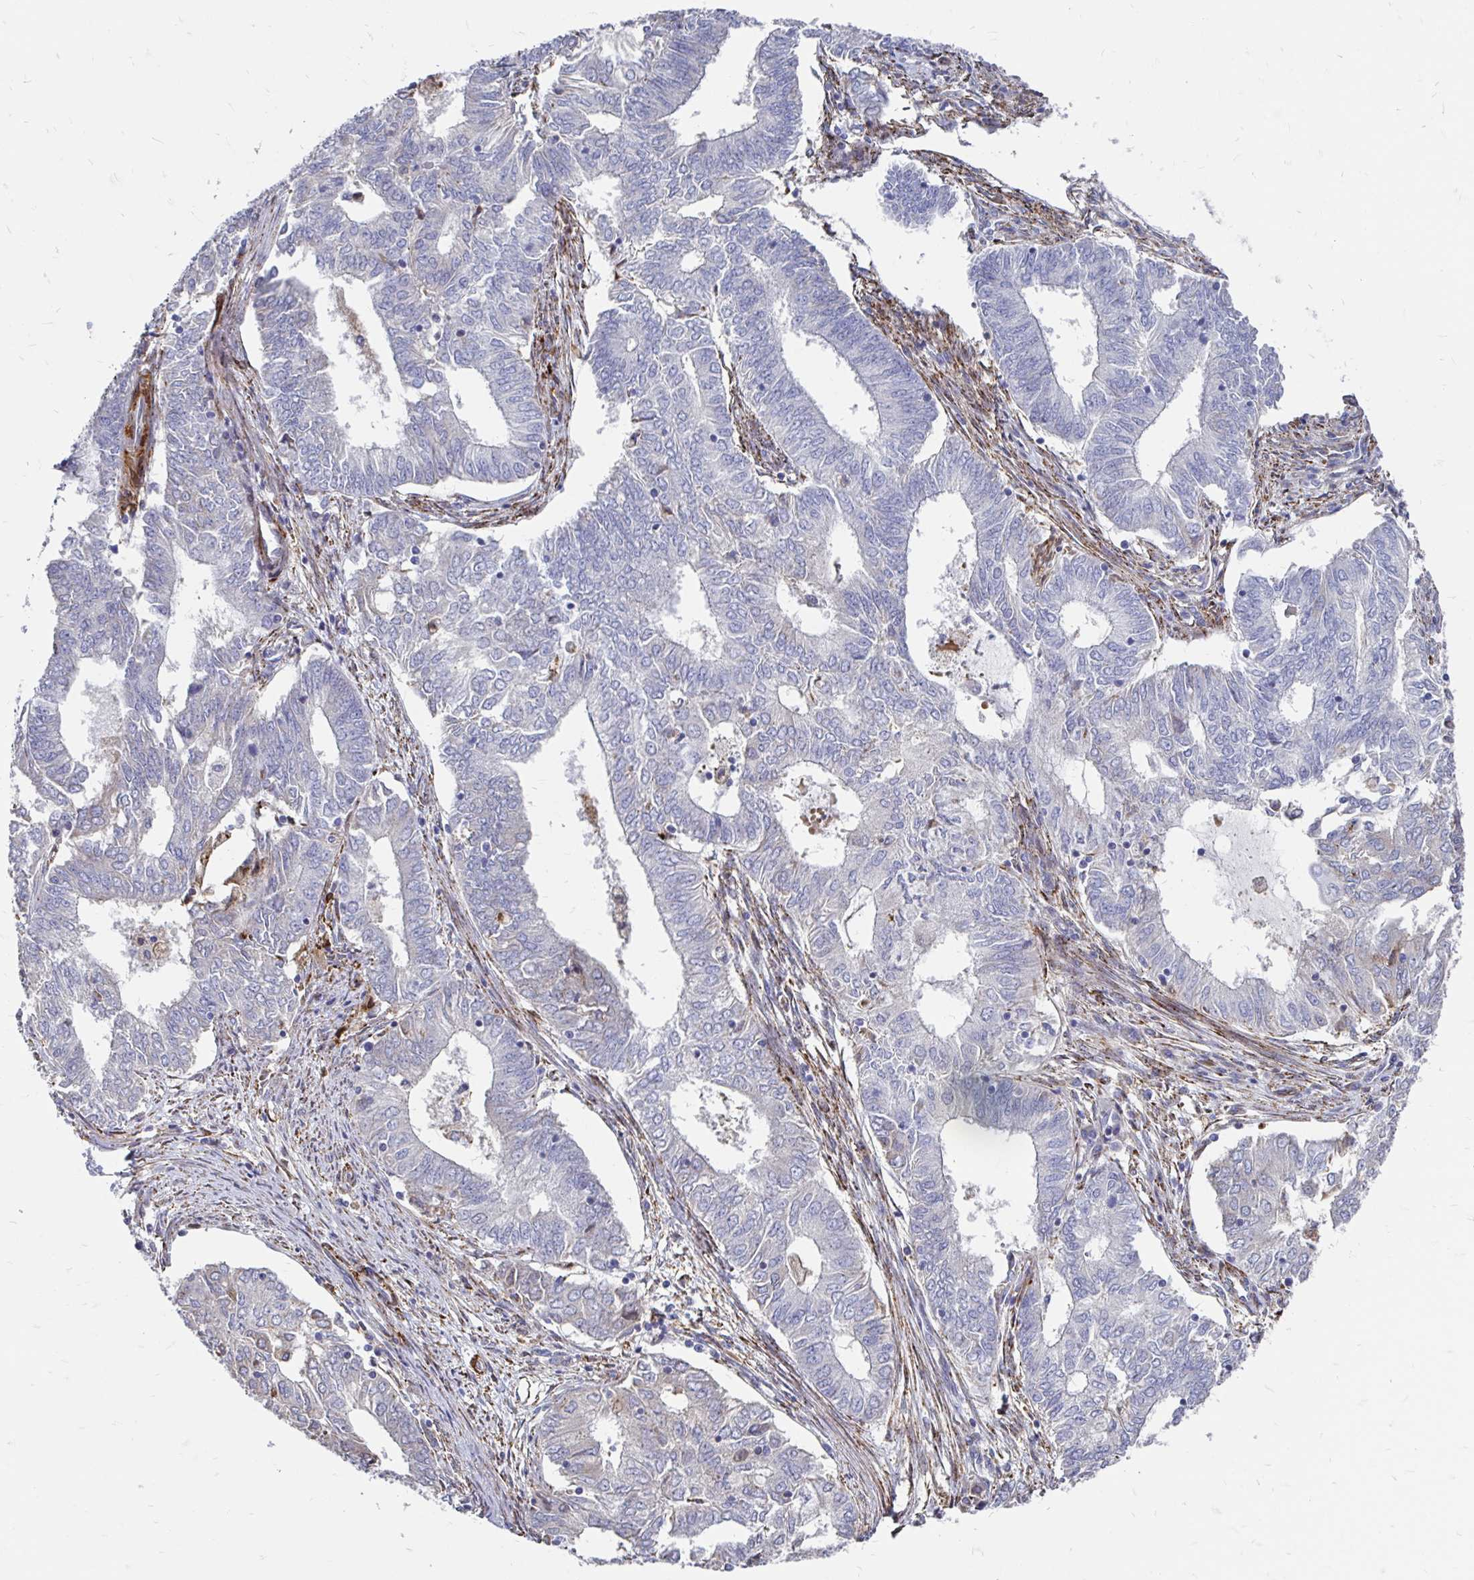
{"staining": {"intensity": "negative", "quantity": "none", "location": "none"}, "tissue": "endometrial cancer", "cell_type": "Tumor cells", "image_type": "cancer", "snomed": [{"axis": "morphology", "description": "Adenocarcinoma, NOS"}, {"axis": "topography", "description": "Endometrium"}], "caption": "Immunohistochemical staining of human adenocarcinoma (endometrial) reveals no significant expression in tumor cells.", "gene": "CDKL1", "patient": {"sex": "female", "age": 62}}